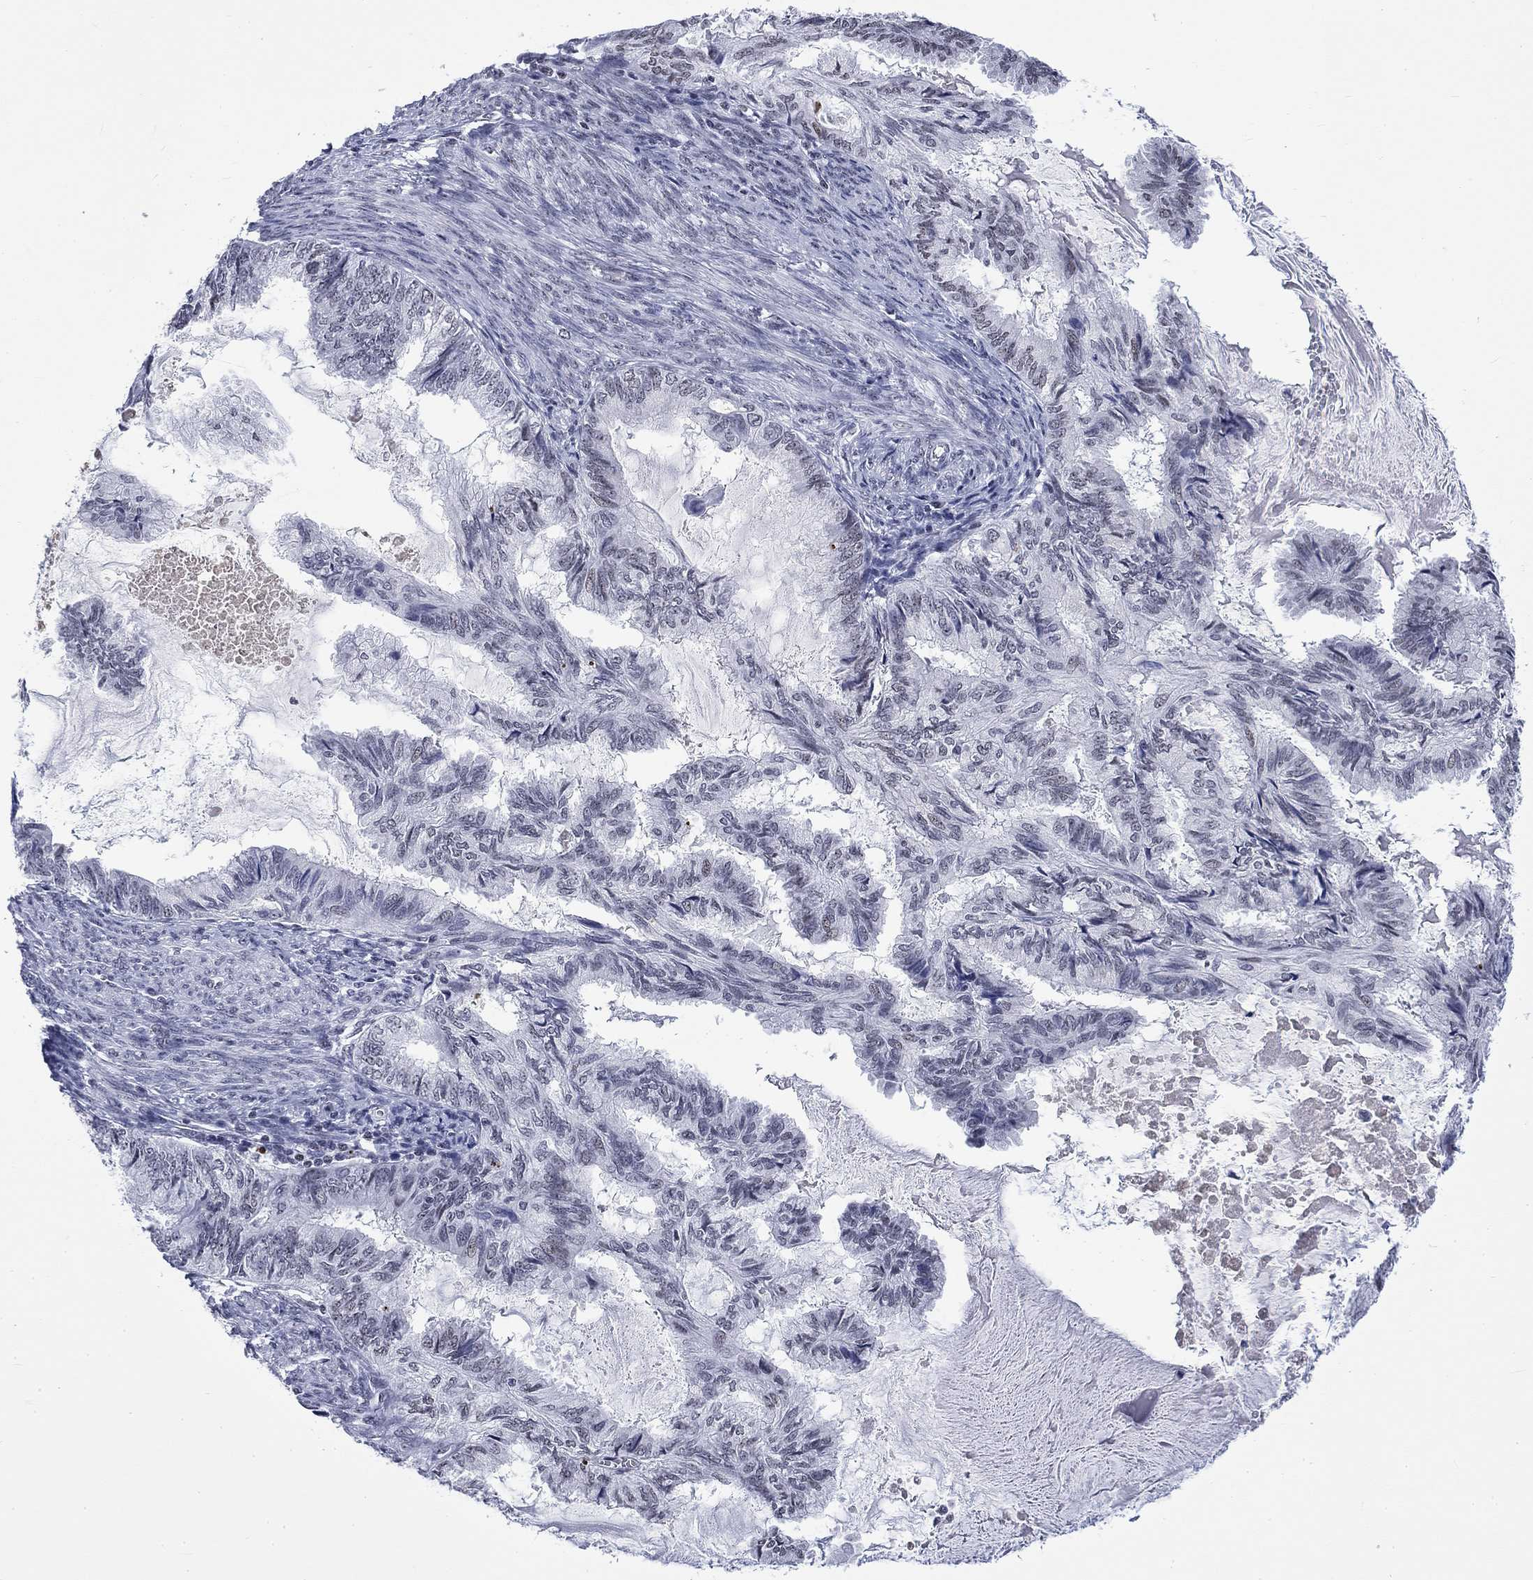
{"staining": {"intensity": "negative", "quantity": "none", "location": "none"}, "tissue": "endometrial cancer", "cell_type": "Tumor cells", "image_type": "cancer", "snomed": [{"axis": "morphology", "description": "Adenocarcinoma, NOS"}, {"axis": "topography", "description": "Endometrium"}], "caption": "Immunohistochemistry of endometrial cancer (adenocarcinoma) demonstrates no positivity in tumor cells.", "gene": "CSRNP3", "patient": {"sex": "female", "age": 86}}